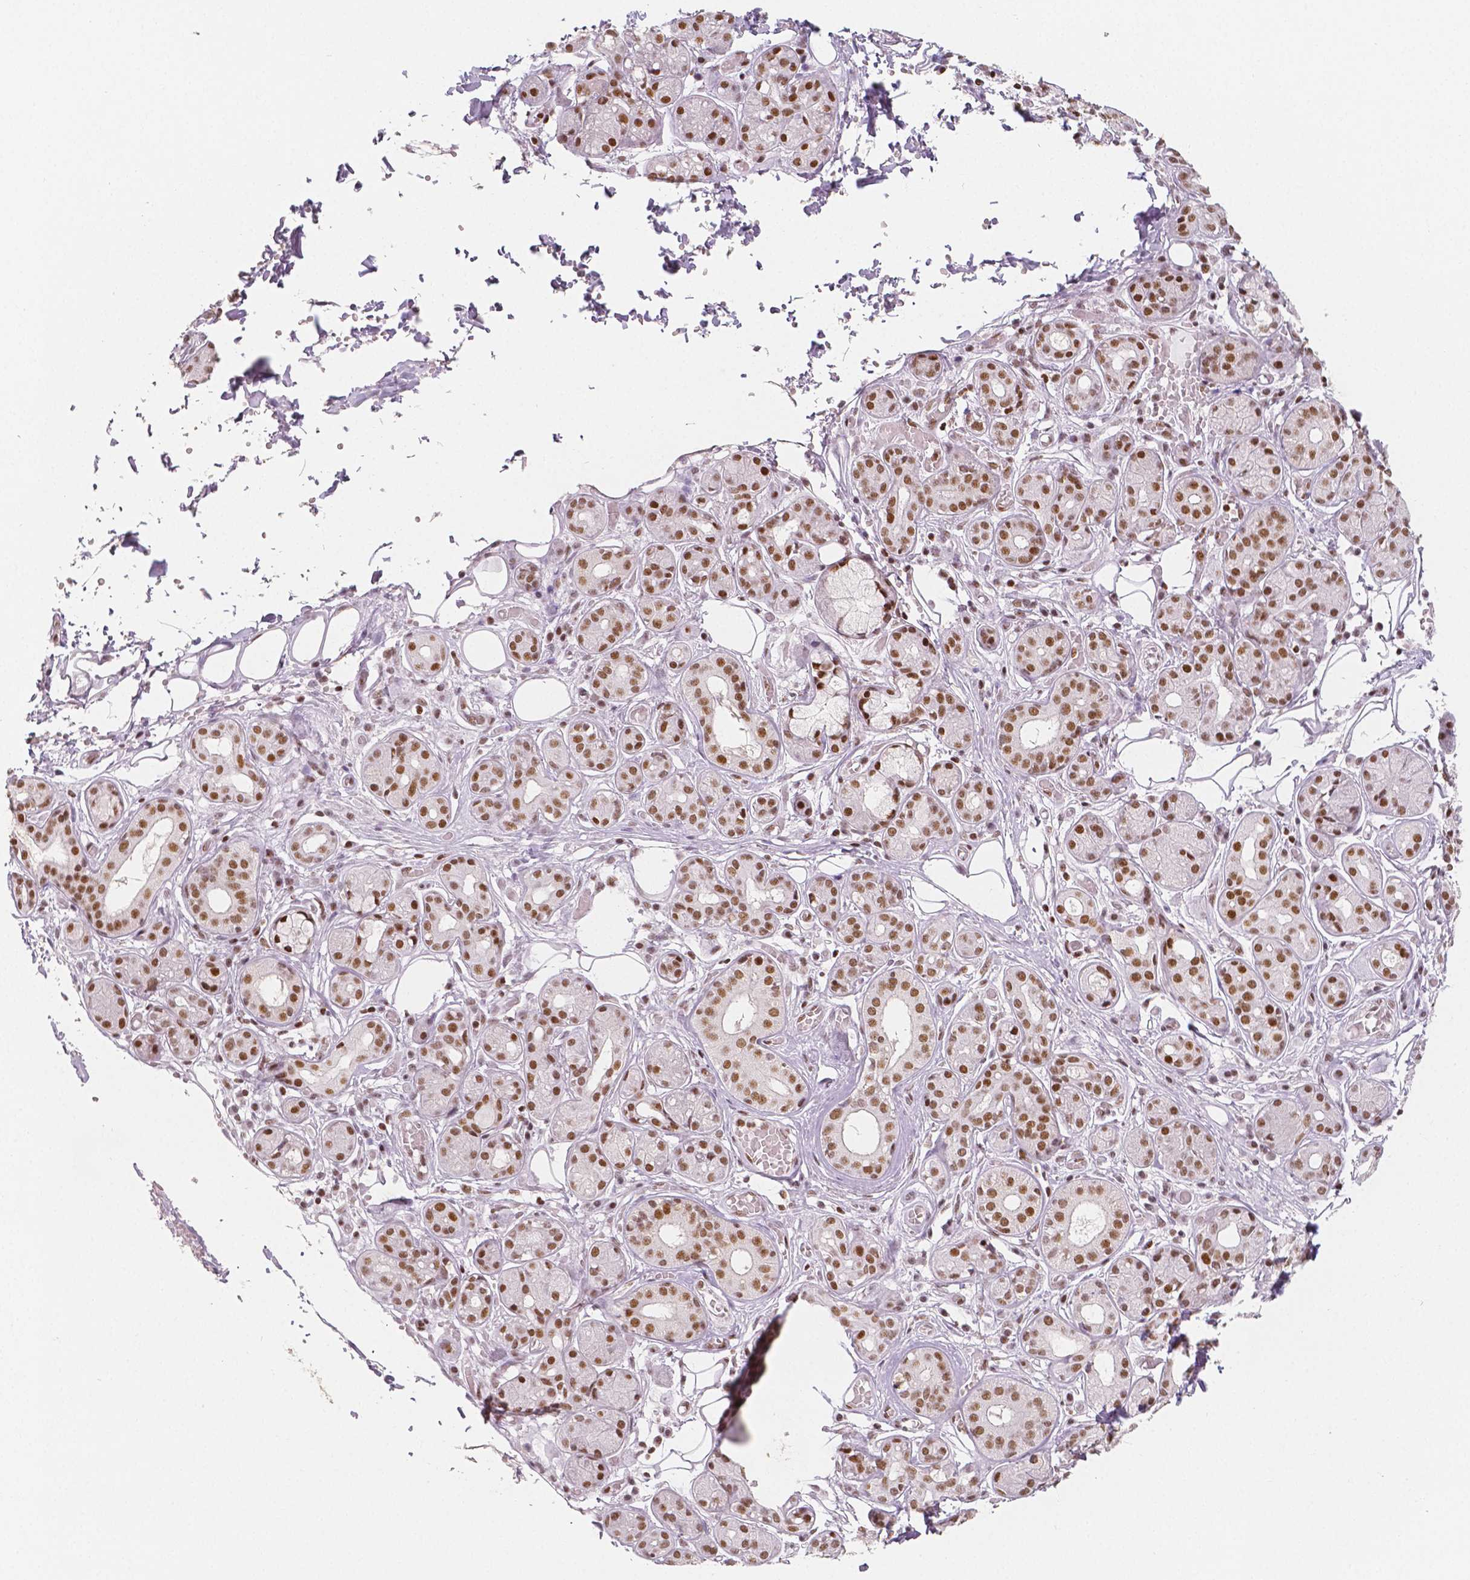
{"staining": {"intensity": "moderate", "quantity": ">75%", "location": "nuclear"}, "tissue": "salivary gland", "cell_type": "Glandular cells", "image_type": "normal", "snomed": [{"axis": "morphology", "description": "Normal tissue, NOS"}, {"axis": "topography", "description": "Salivary gland"}, {"axis": "topography", "description": "Peripheral nerve tissue"}], "caption": "IHC of unremarkable salivary gland shows medium levels of moderate nuclear expression in approximately >75% of glandular cells. (brown staining indicates protein expression, while blue staining denotes nuclei).", "gene": "HDAC1", "patient": {"sex": "male", "age": 71}}